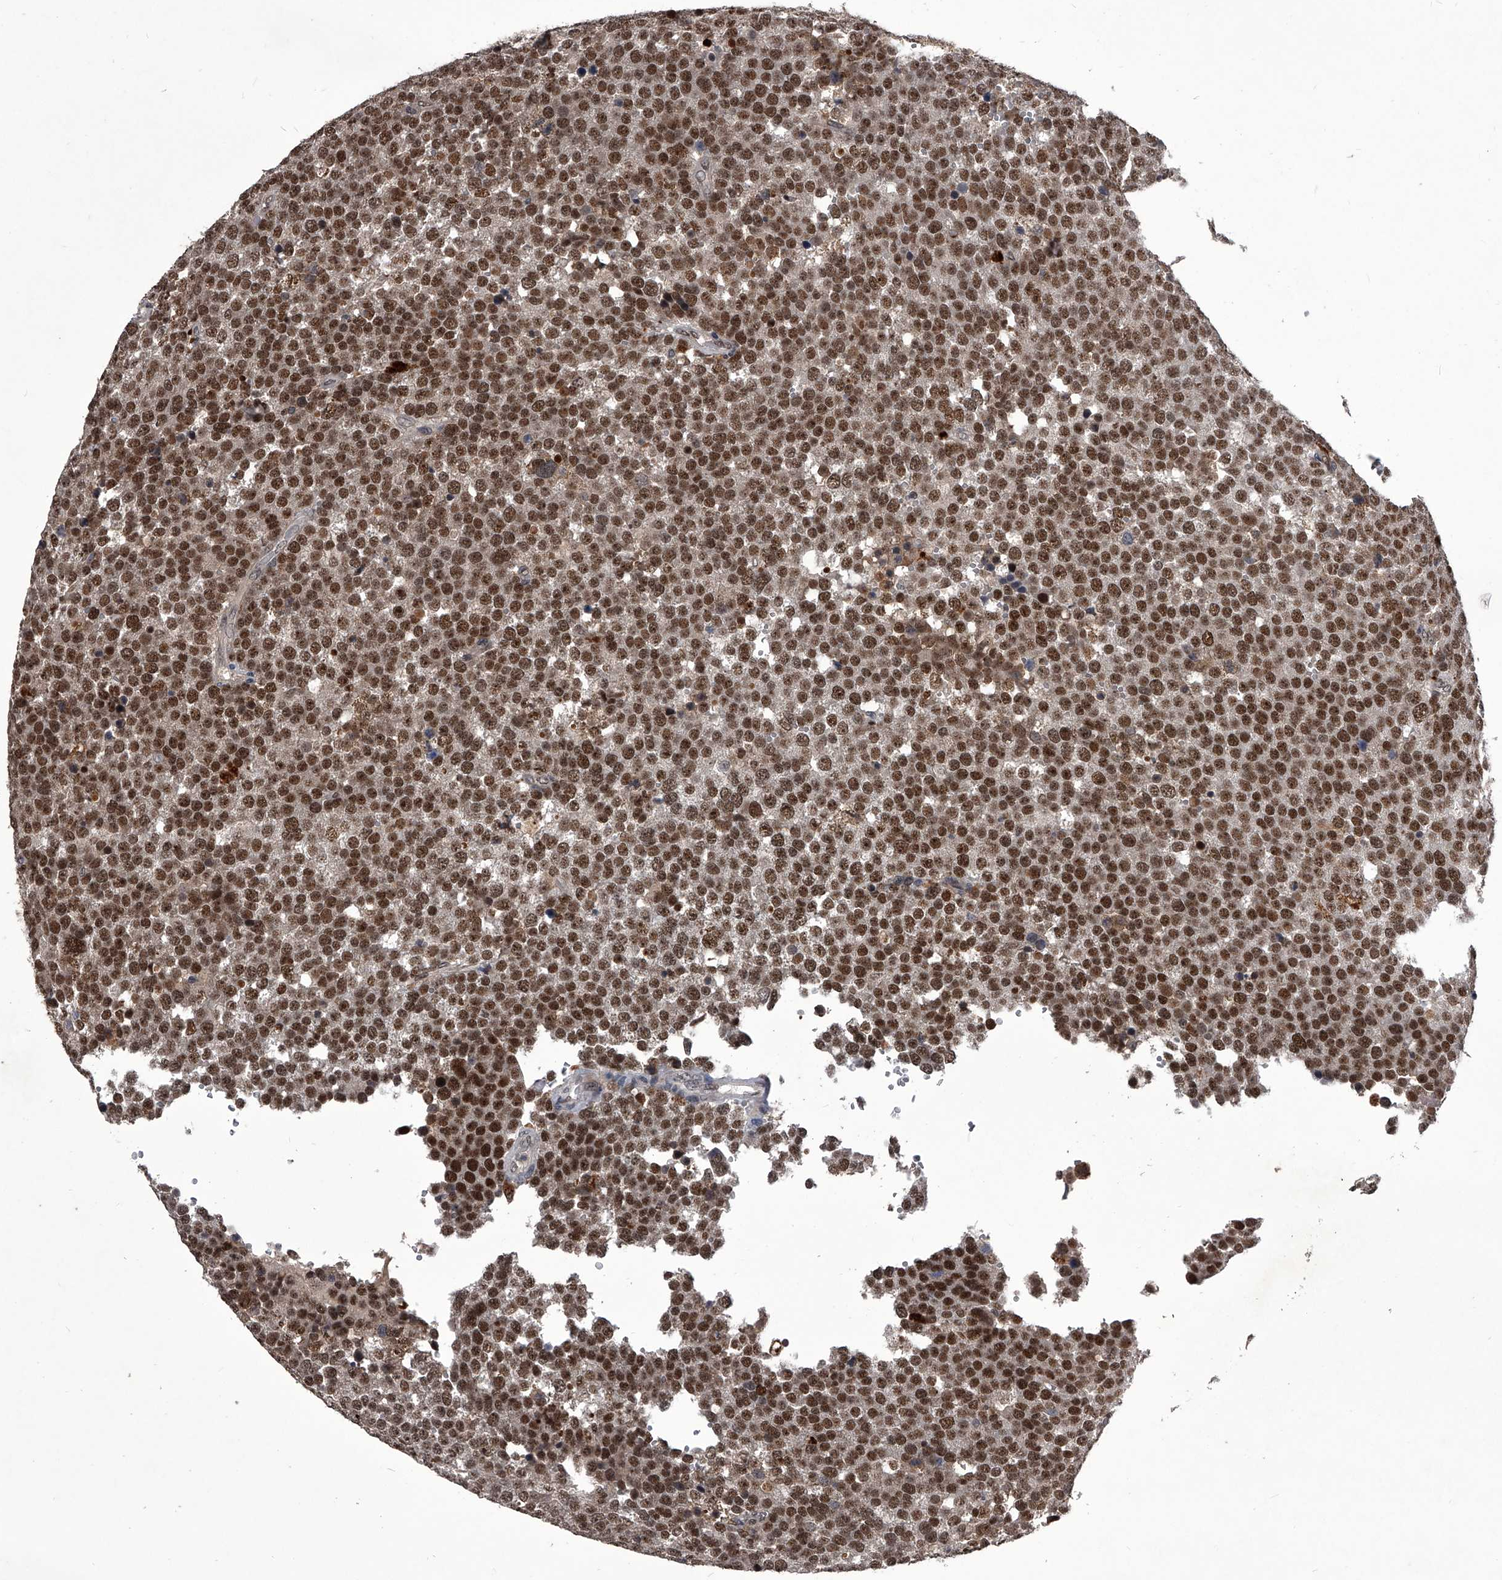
{"staining": {"intensity": "strong", "quantity": ">75%", "location": "nuclear"}, "tissue": "testis cancer", "cell_type": "Tumor cells", "image_type": "cancer", "snomed": [{"axis": "morphology", "description": "Seminoma, NOS"}, {"axis": "topography", "description": "Testis"}], "caption": "Human testis cancer stained for a protein (brown) demonstrates strong nuclear positive expression in approximately >75% of tumor cells.", "gene": "CMTR1", "patient": {"sex": "male", "age": 71}}